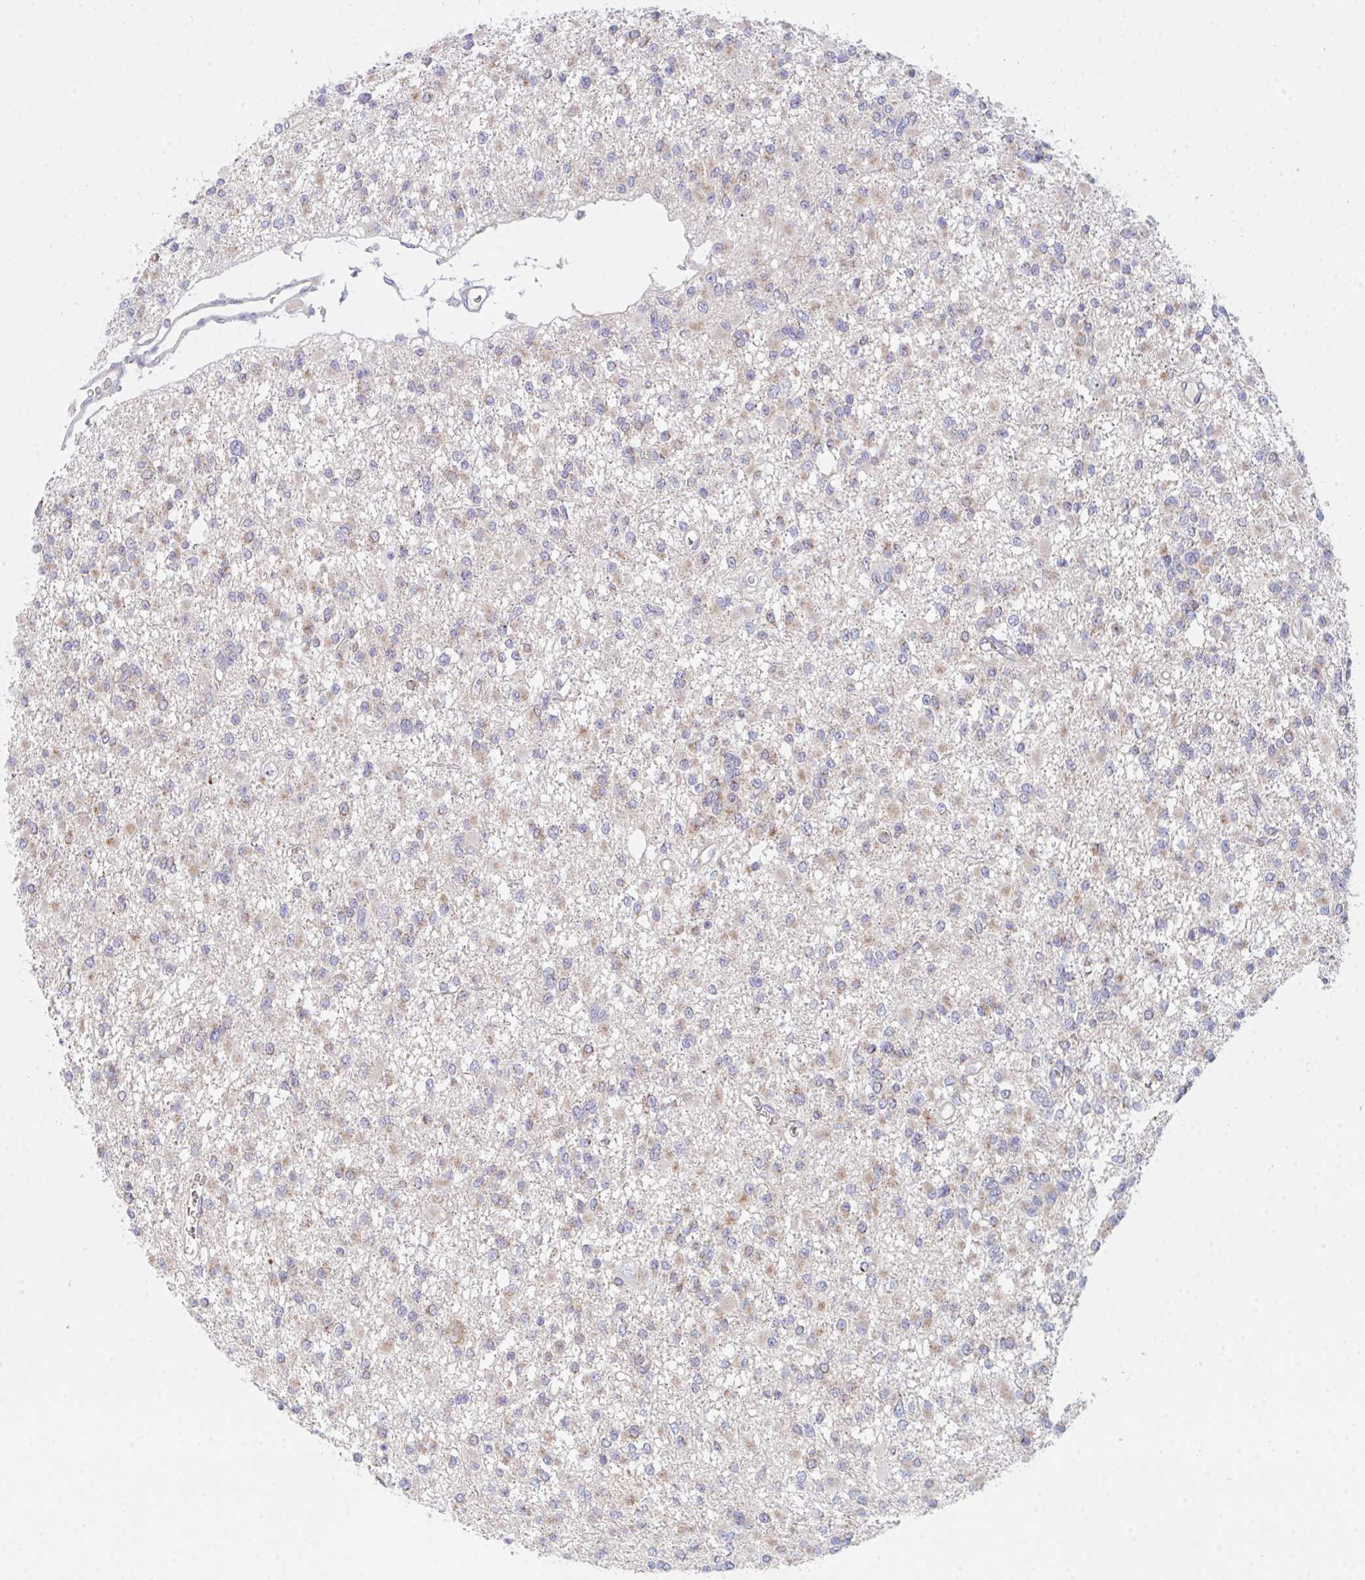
{"staining": {"intensity": "weak", "quantity": "<25%", "location": "cytoplasmic/membranous"}, "tissue": "glioma", "cell_type": "Tumor cells", "image_type": "cancer", "snomed": [{"axis": "morphology", "description": "Glioma, malignant, Low grade"}, {"axis": "topography", "description": "Brain"}], "caption": "An image of human malignant glioma (low-grade) is negative for staining in tumor cells.", "gene": "TNFSF4", "patient": {"sex": "female", "age": 22}}